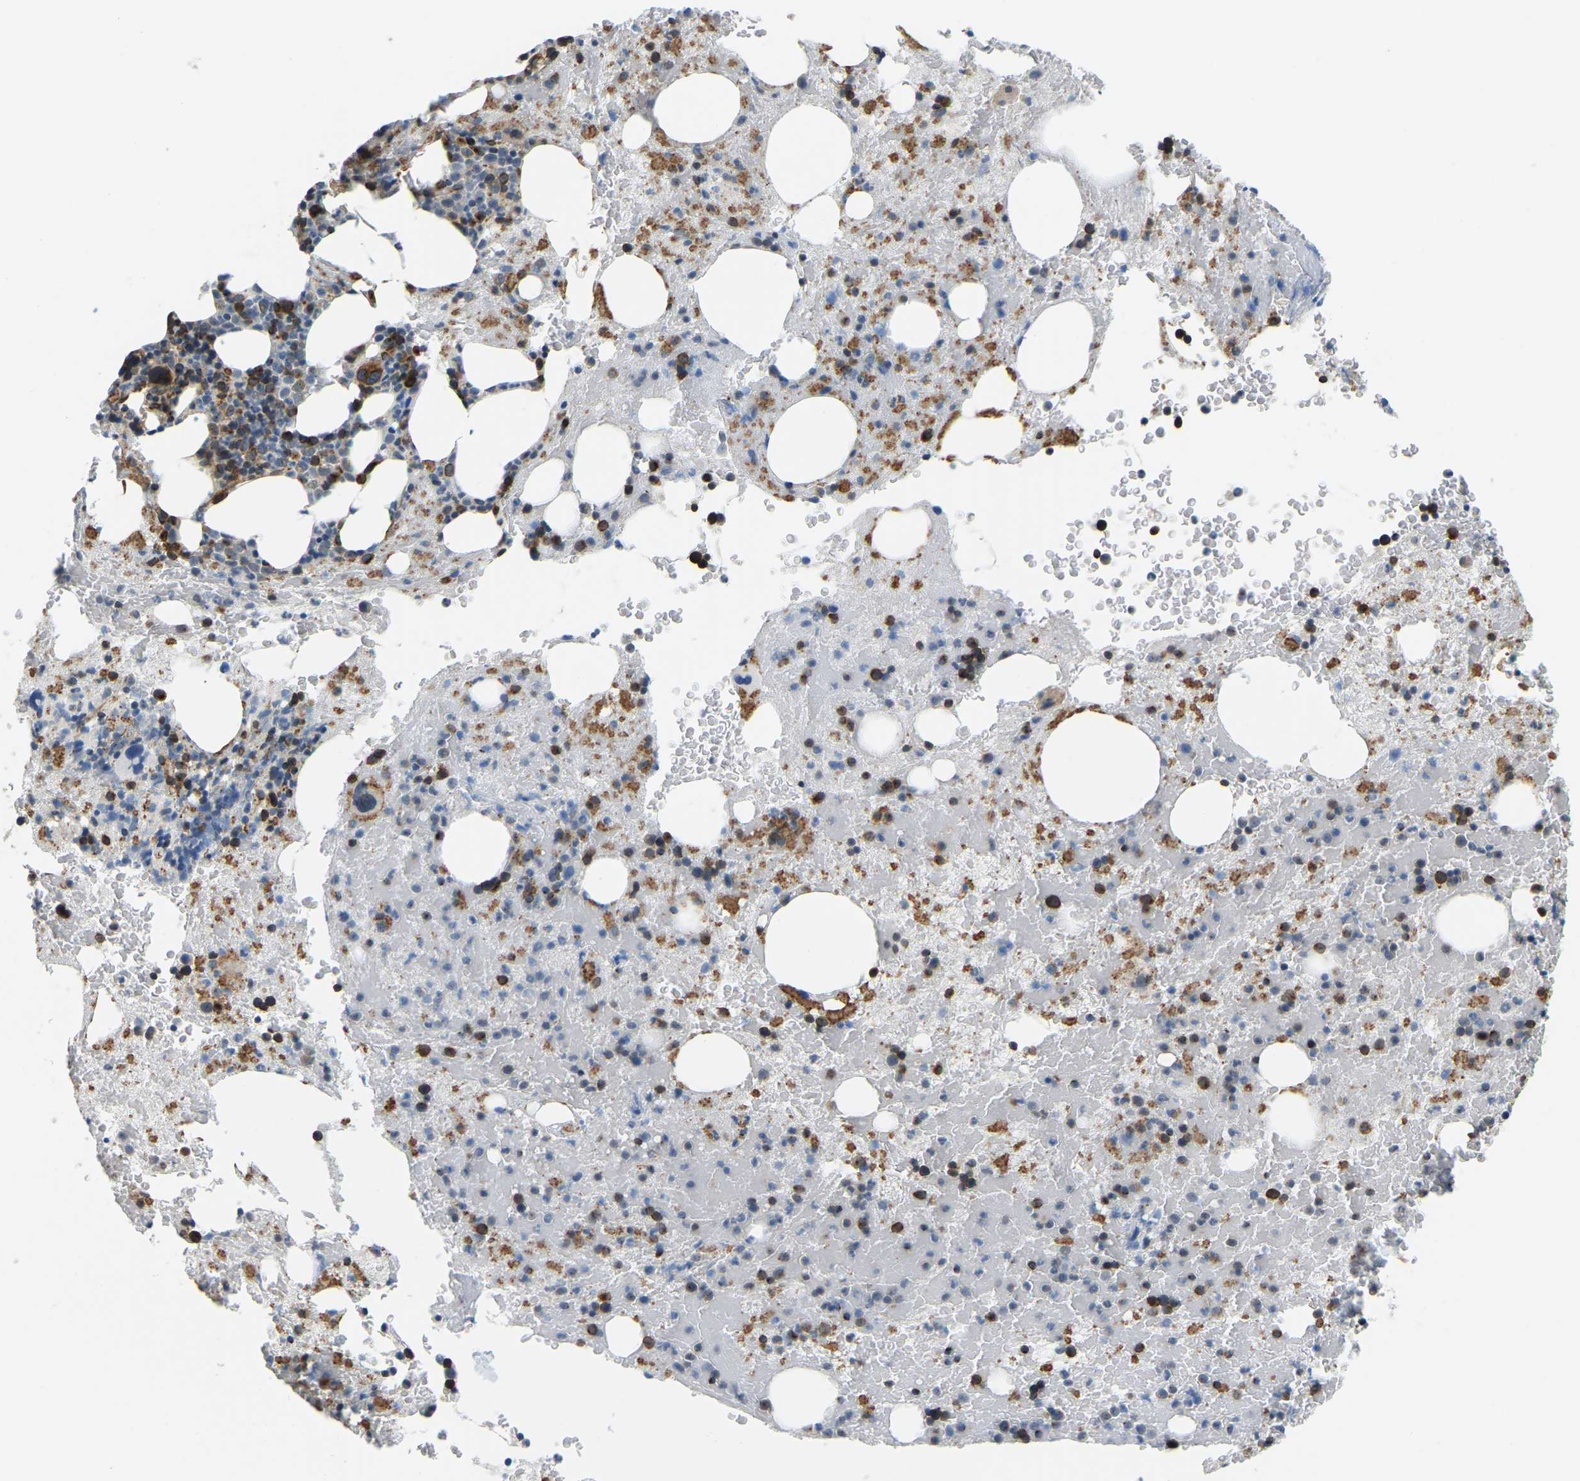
{"staining": {"intensity": "moderate", "quantity": "25%-75%", "location": "cytoplasmic/membranous"}, "tissue": "bone marrow", "cell_type": "Hematopoietic cells", "image_type": "normal", "snomed": [{"axis": "morphology", "description": "Normal tissue, NOS"}, {"axis": "morphology", "description": "Inflammation, NOS"}, {"axis": "topography", "description": "Bone marrow"}], "caption": "This micrograph displays immunohistochemistry (IHC) staining of normal bone marrow, with medium moderate cytoplasmic/membranous positivity in about 25%-75% of hematopoietic cells.", "gene": "NME8", "patient": {"sex": "male", "age": 63}}